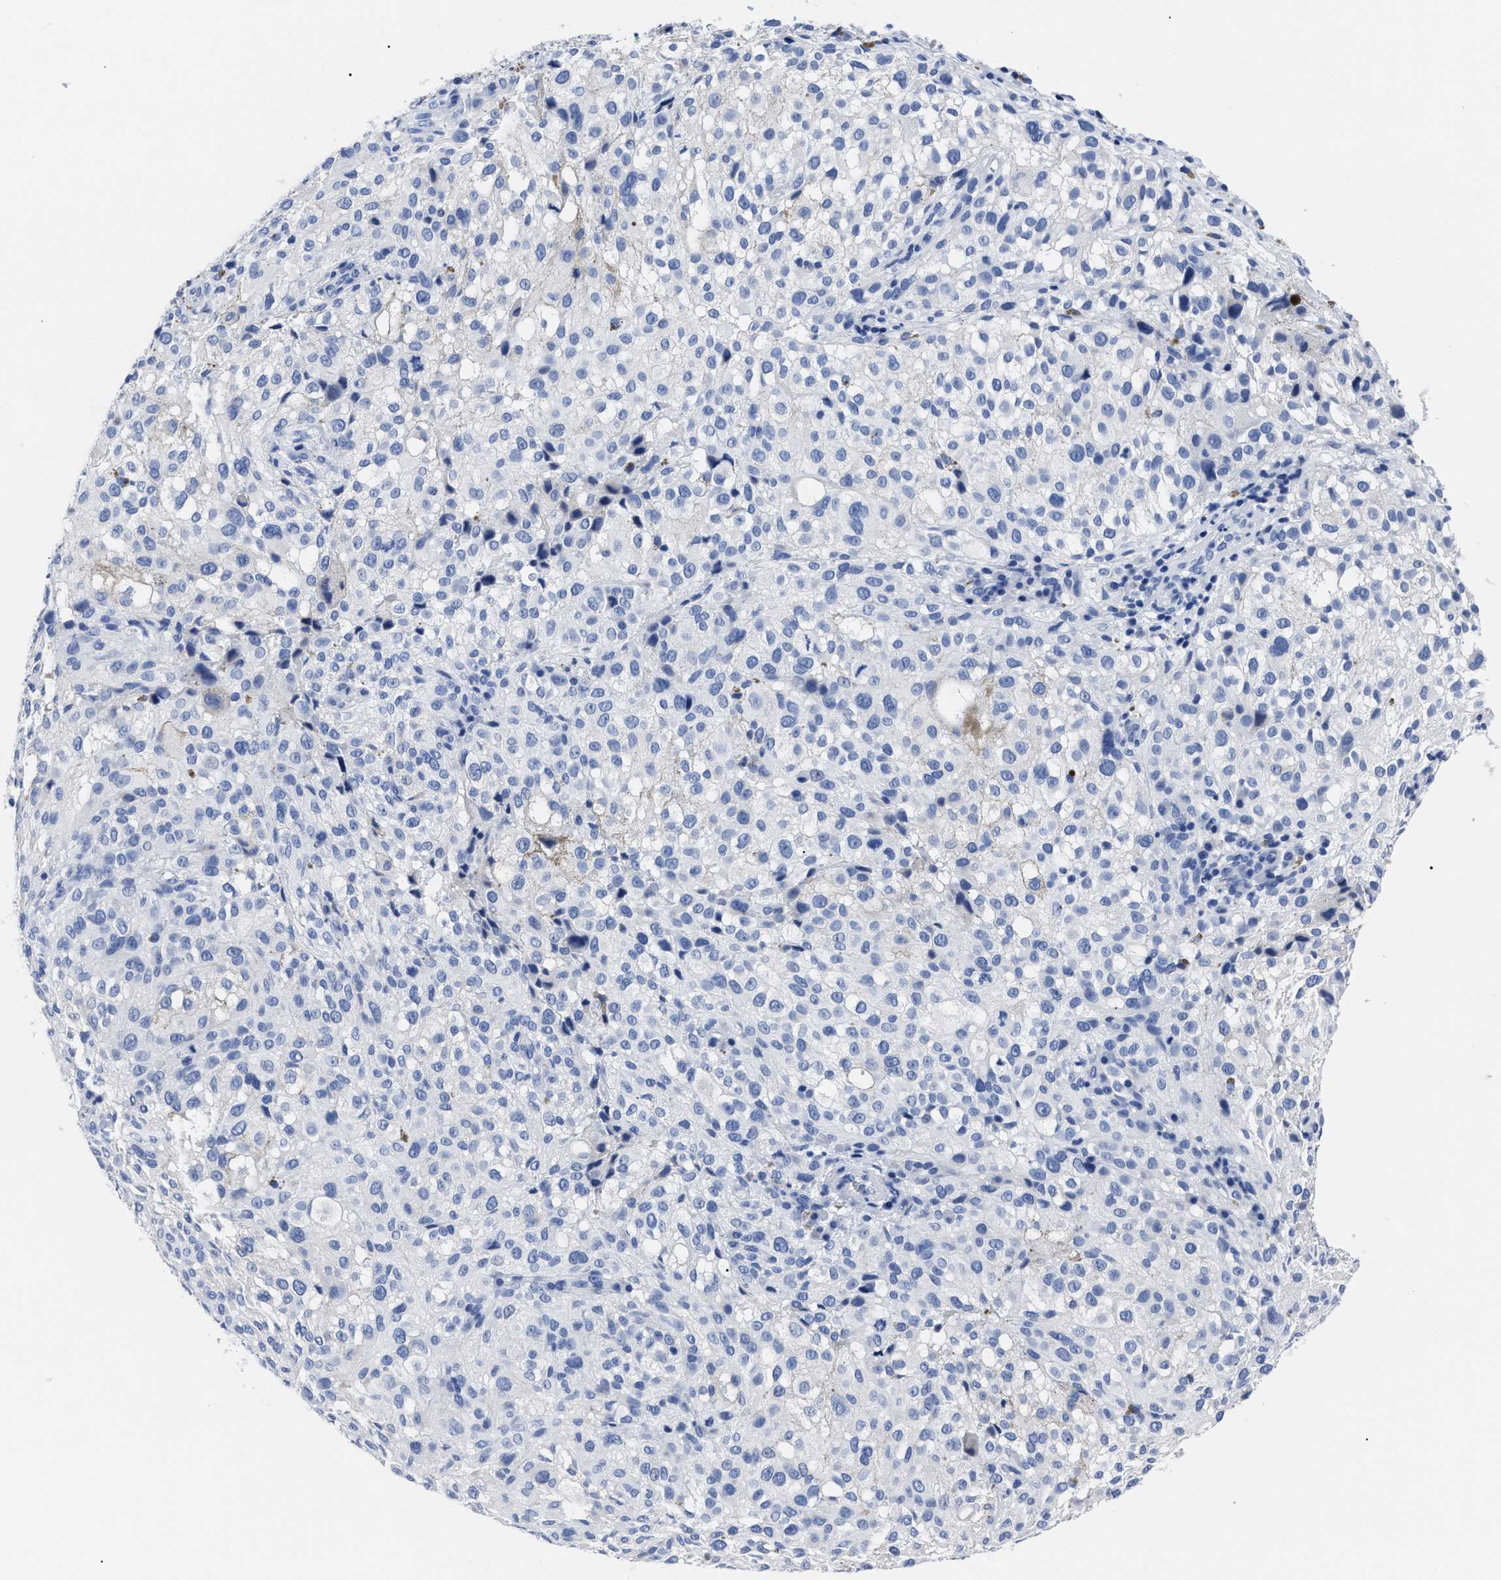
{"staining": {"intensity": "negative", "quantity": "none", "location": "none"}, "tissue": "melanoma", "cell_type": "Tumor cells", "image_type": "cancer", "snomed": [{"axis": "morphology", "description": "Necrosis, NOS"}, {"axis": "morphology", "description": "Malignant melanoma, NOS"}, {"axis": "topography", "description": "Skin"}], "caption": "Human malignant melanoma stained for a protein using immunohistochemistry (IHC) demonstrates no positivity in tumor cells.", "gene": "ALPG", "patient": {"sex": "female", "age": 87}}